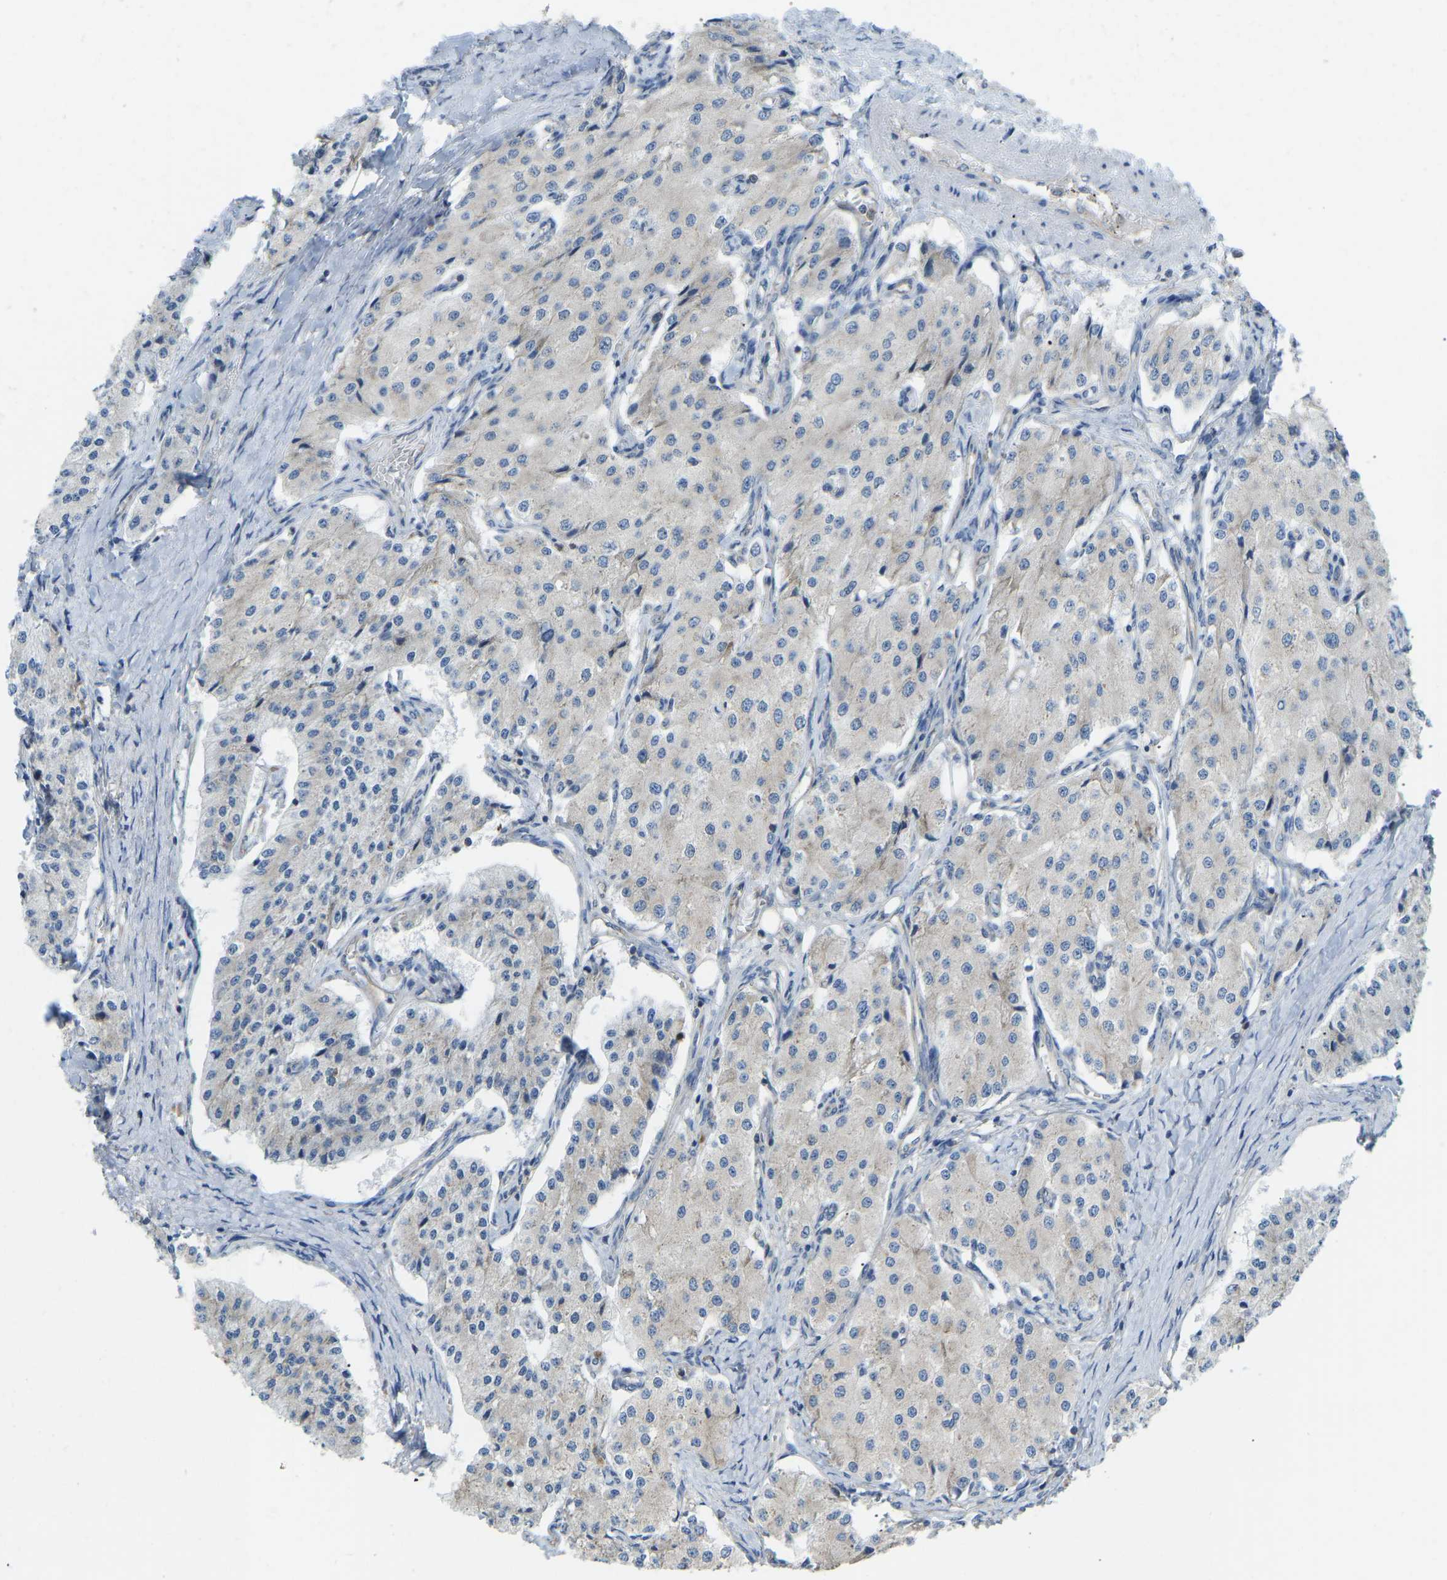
{"staining": {"intensity": "negative", "quantity": "none", "location": "none"}, "tissue": "carcinoid", "cell_type": "Tumor cells", "image_type": "cancer", "snomed": [{"axis": "morphology", "description": "Carcinoid, malignant, NOS"}, {"axis": "topography", "description": "Colon"}], "caption": "The micrograph shows no staining of tumor cells in carcinoid.", "gene": "RPS6KB2", "patient": {"sex": "female", "age": 52}}